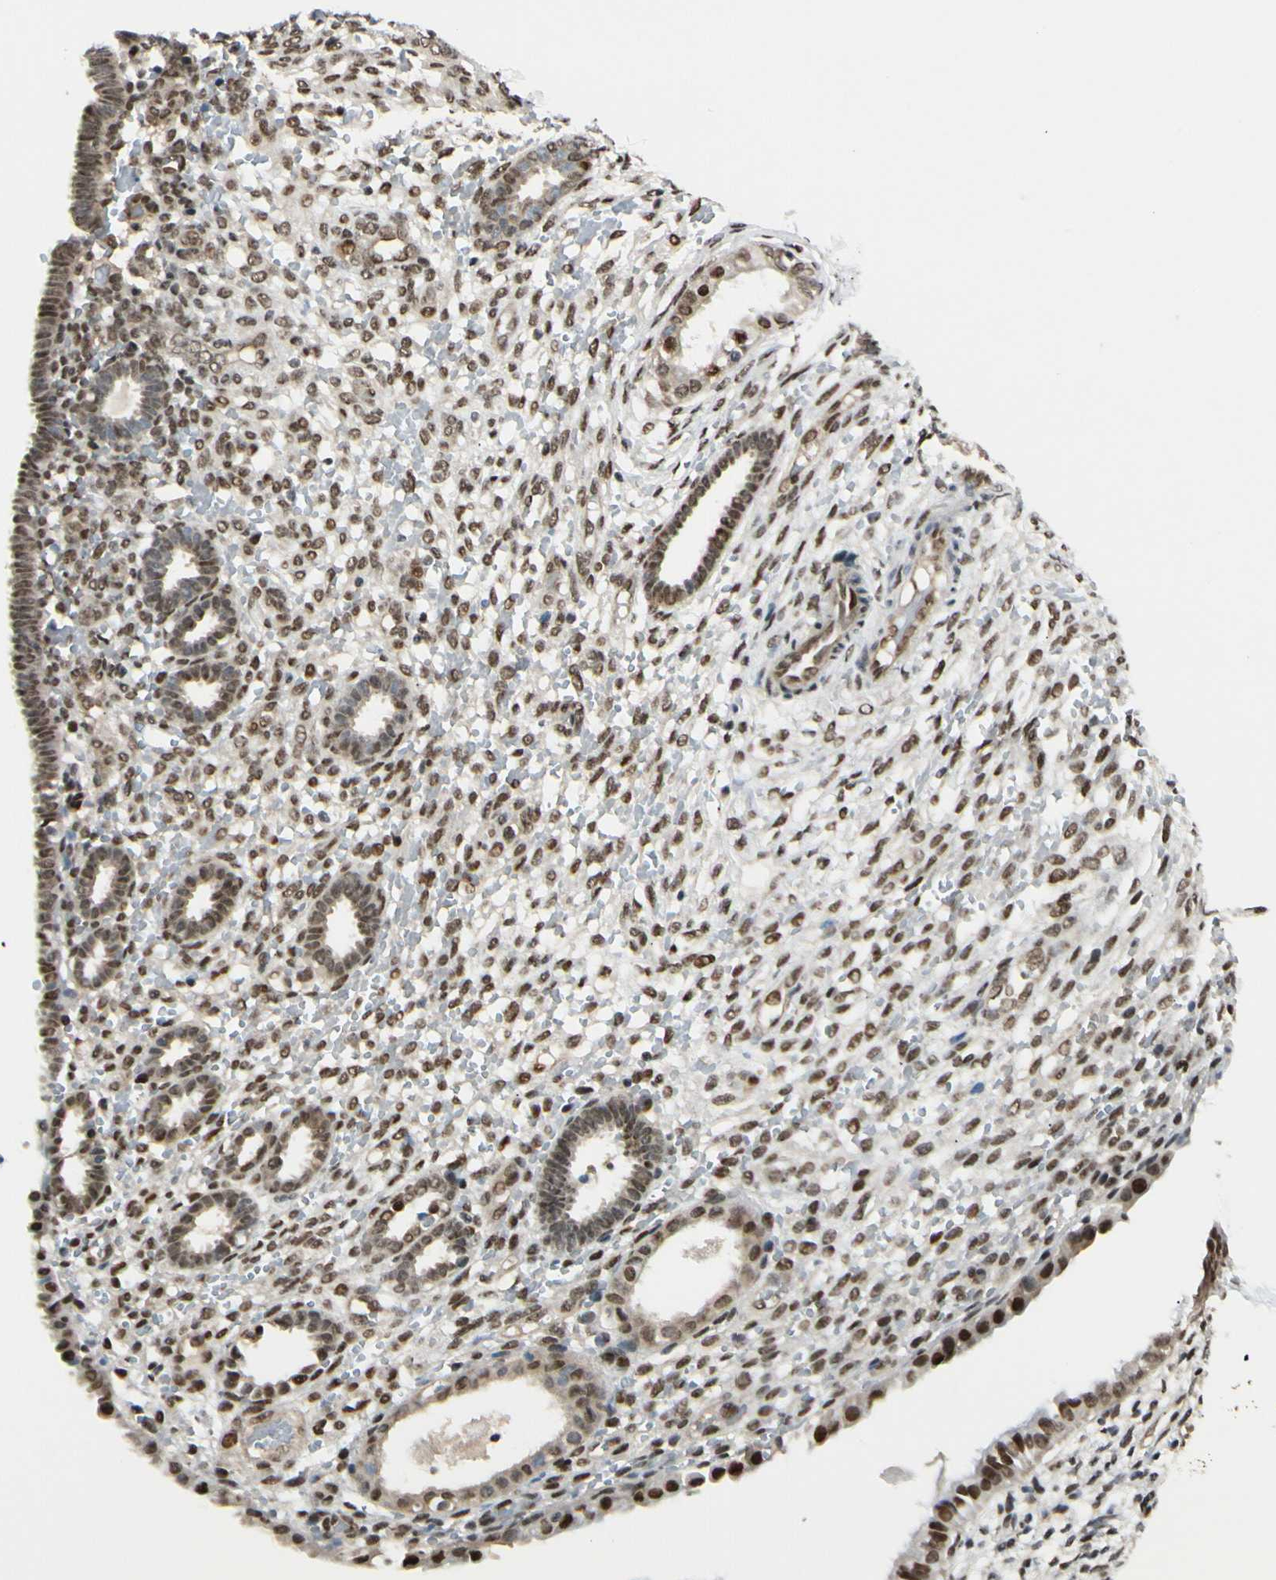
{"staining": {"intensity": "moderate", "quantity": ">75%", "location": "nuclear"}, "tissue": "endometrium", "cell_type": "Cells in endometrial stroma", "image_type": "normal", "snomed": [{"axis": "morphology", "description": "Normal tissue, NOS"}, {"axis": "topography", "description": "Endometrium"}], "caption": "IHC image of normal endometrium stained for a protein (brown), which demonstrates medium levels of moderate nuclear positivity in about >75% of cells in endometrial stroma.", "gene": "SUFU", "patient": {"sex": "female", "age": 61}}